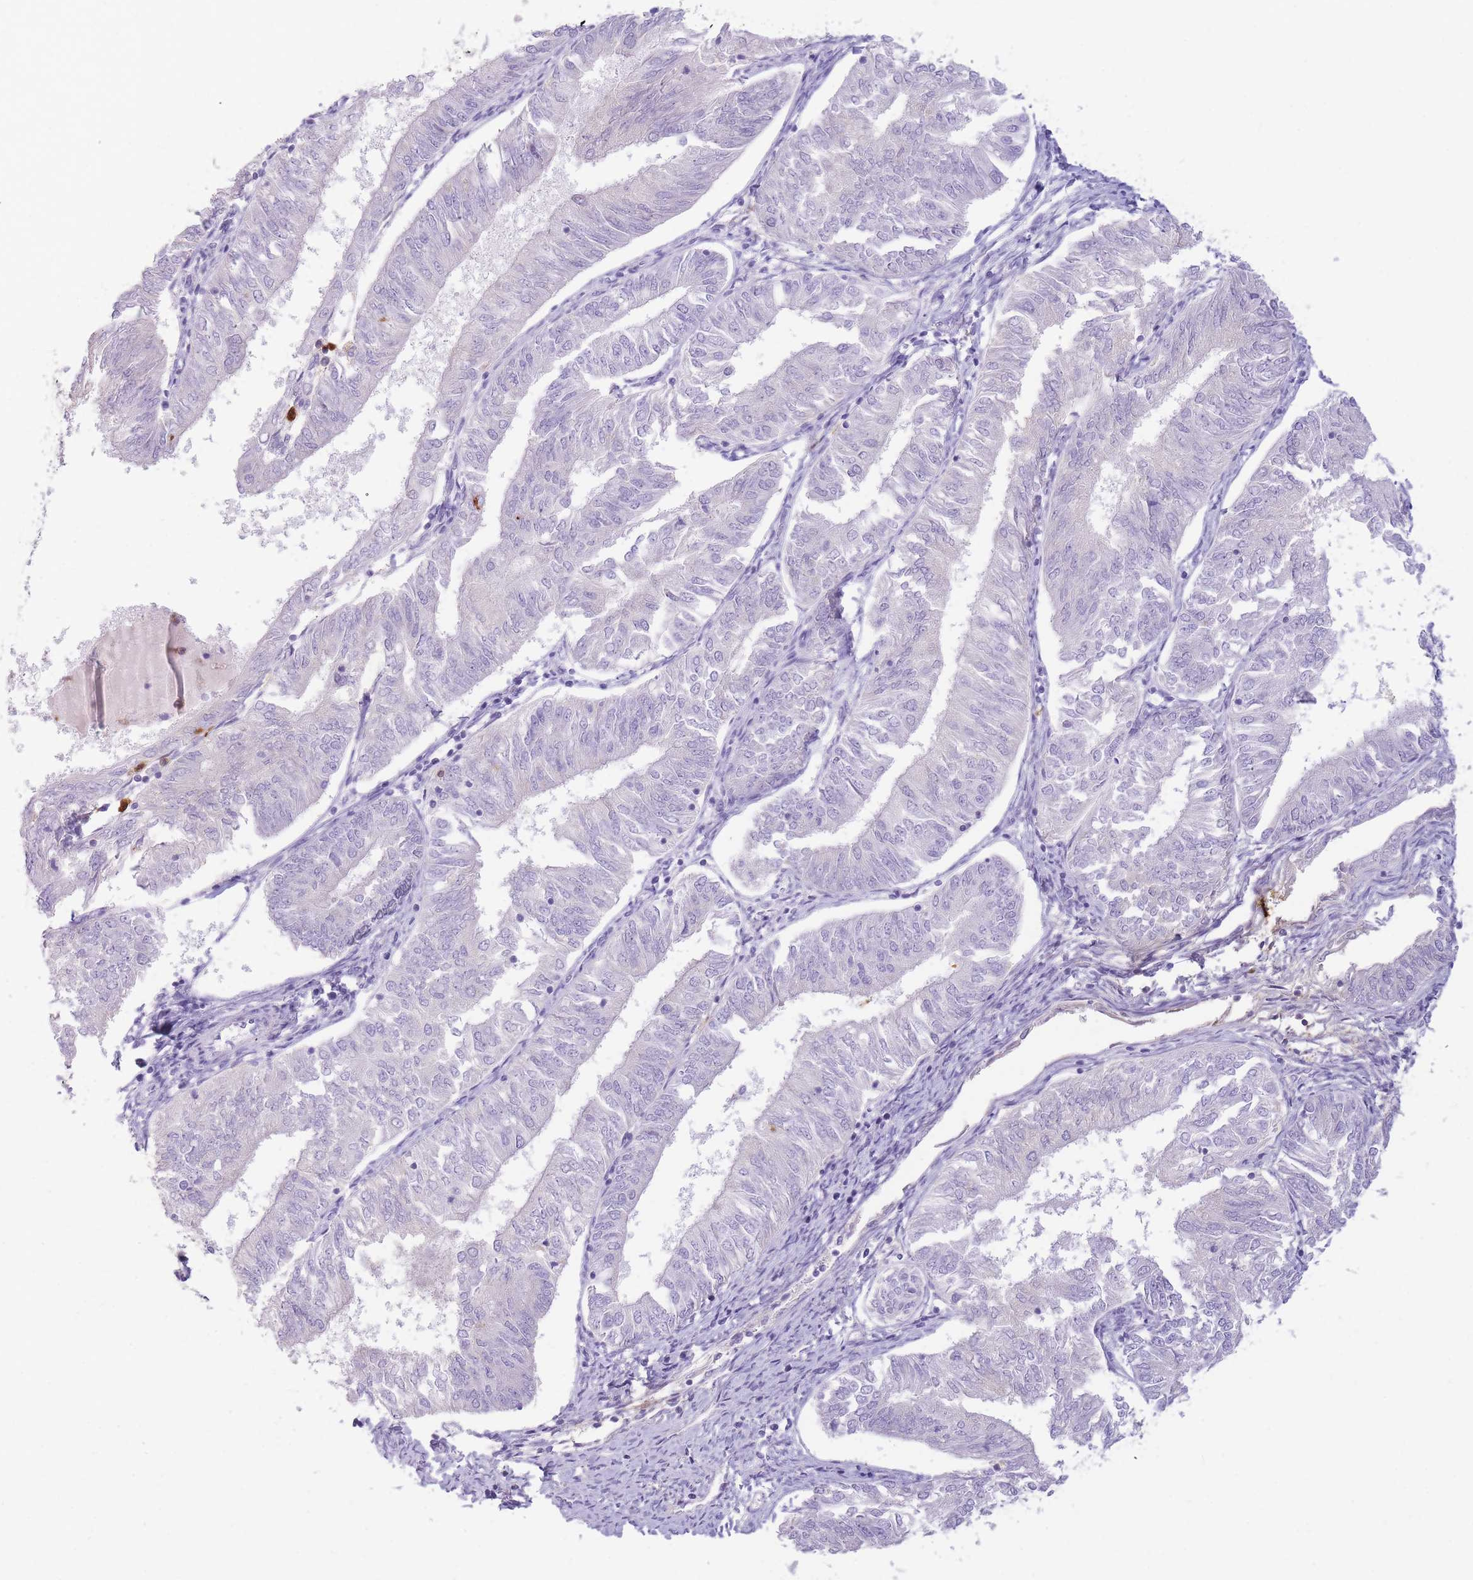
{"staining": {"intensity": "negative", "quantity": "none", "location": "none"}, "tissue": "endometrial cancer", "cell_type": "Tumor cells", "image_type": "cancer", "snomed": [{"axis": "morphology", "description": "Adenocarcinoma, NOS"}, {"axis": "topography", "description": "Endometrium"}], "caption": "Immunohistochemical staining of endometrial adenocarcinoma displays no significant expression in tumor cells. (DAB (3,3'-diaminobenzidine) immunohistochemistry (IHC), high magnification).", "gene": "TPSAB1", "patient": {"sex": "female", "age": 58}}